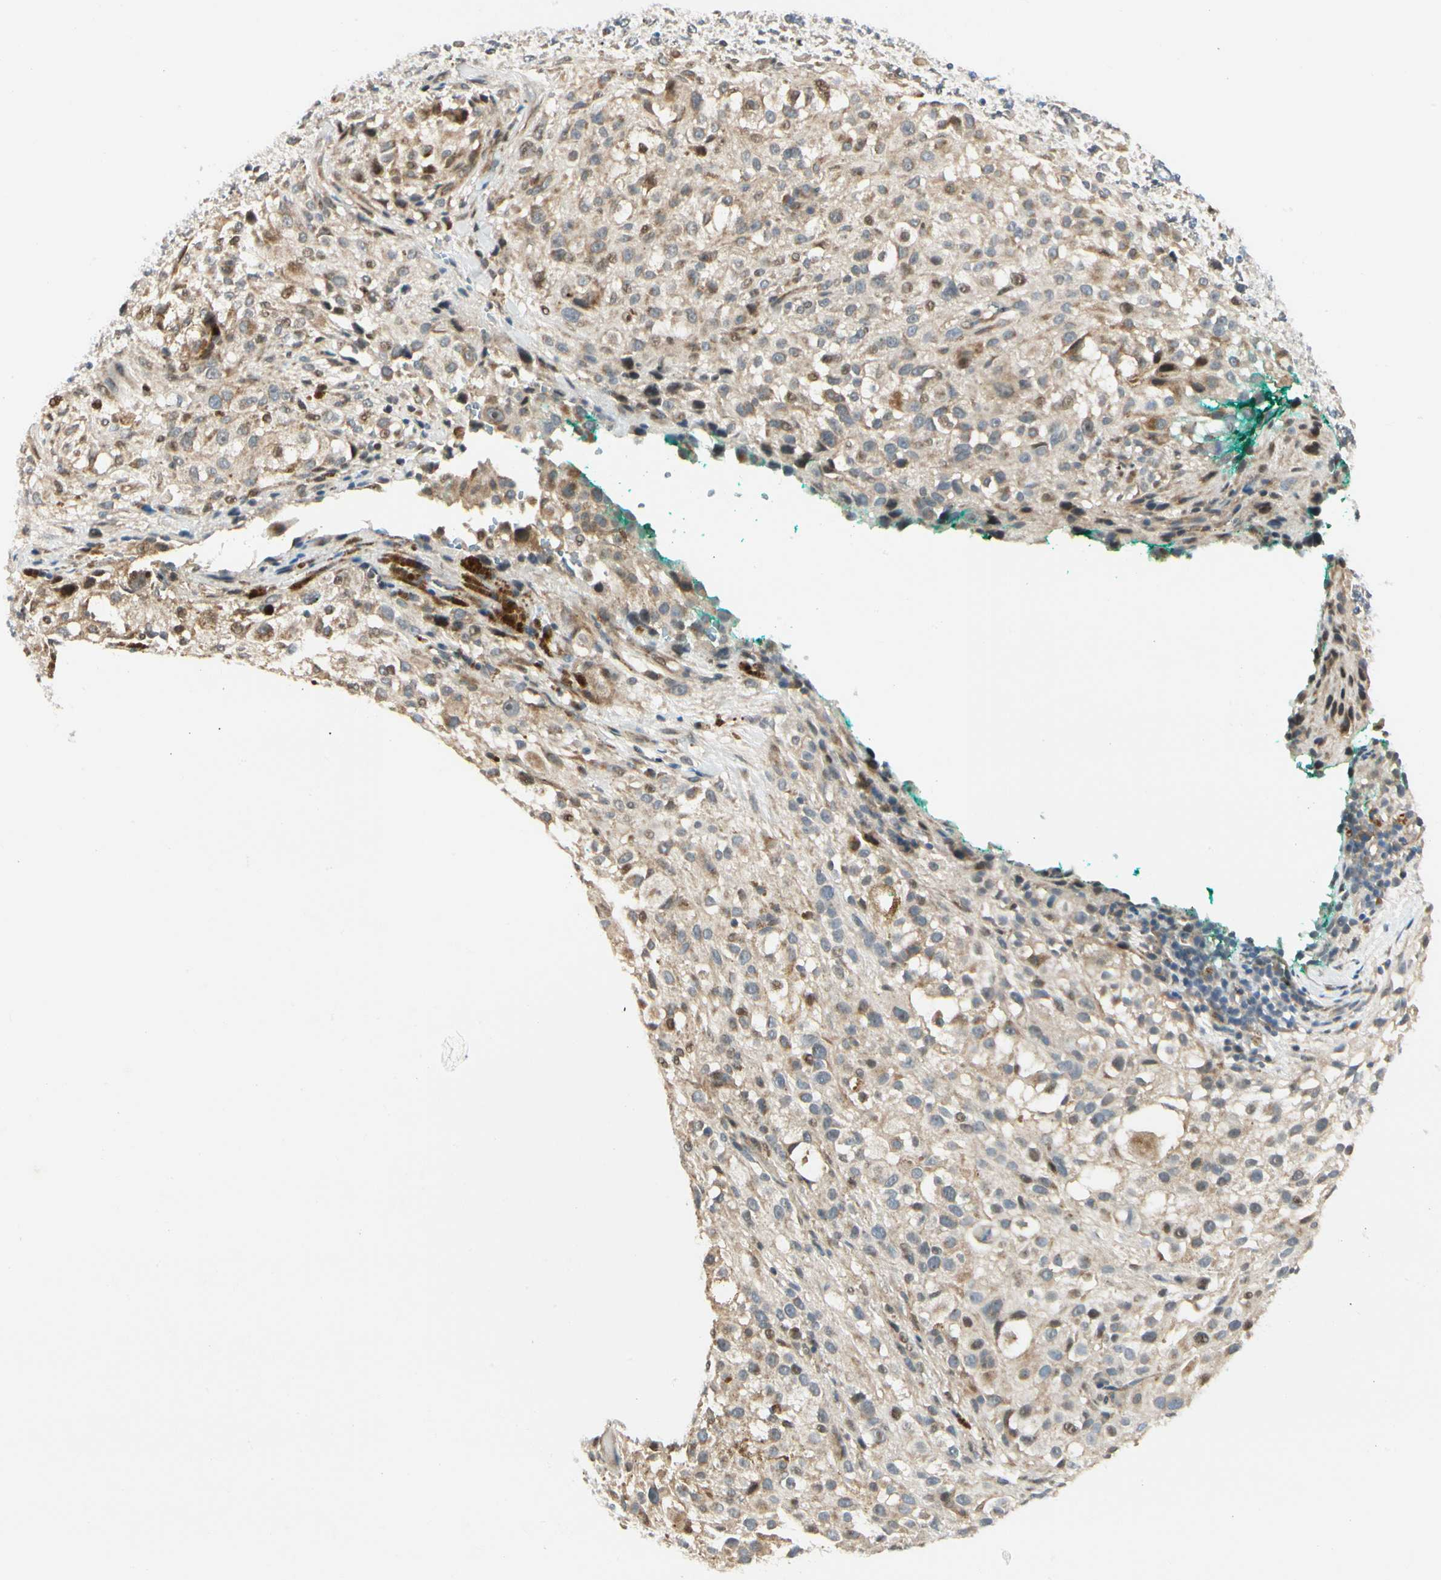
{"staining": {"intensity": "weak", "quantity": ">75%", "location": "cytoplasmic/membranous"}, "tissue": "melanoma", "cell_type": "Tumor cells", "image_type": "cancer", "snomed": [{"axis": "morphology", "description": "Necrosis, NOS"}, {"axis": "morphology", "description": "Malignant melanoma, NOS"}, {"axis": "topography", "description": "Skin"}], "caption": "A photomicrograph showing weak cytoplasmic/membranous positivity in approximately >75% of tumor cells in melanoma, as visualized by brown immunohistochemical staining.", "gene": "P4HA3", "patient": {"sex": "female", "age": 87}}